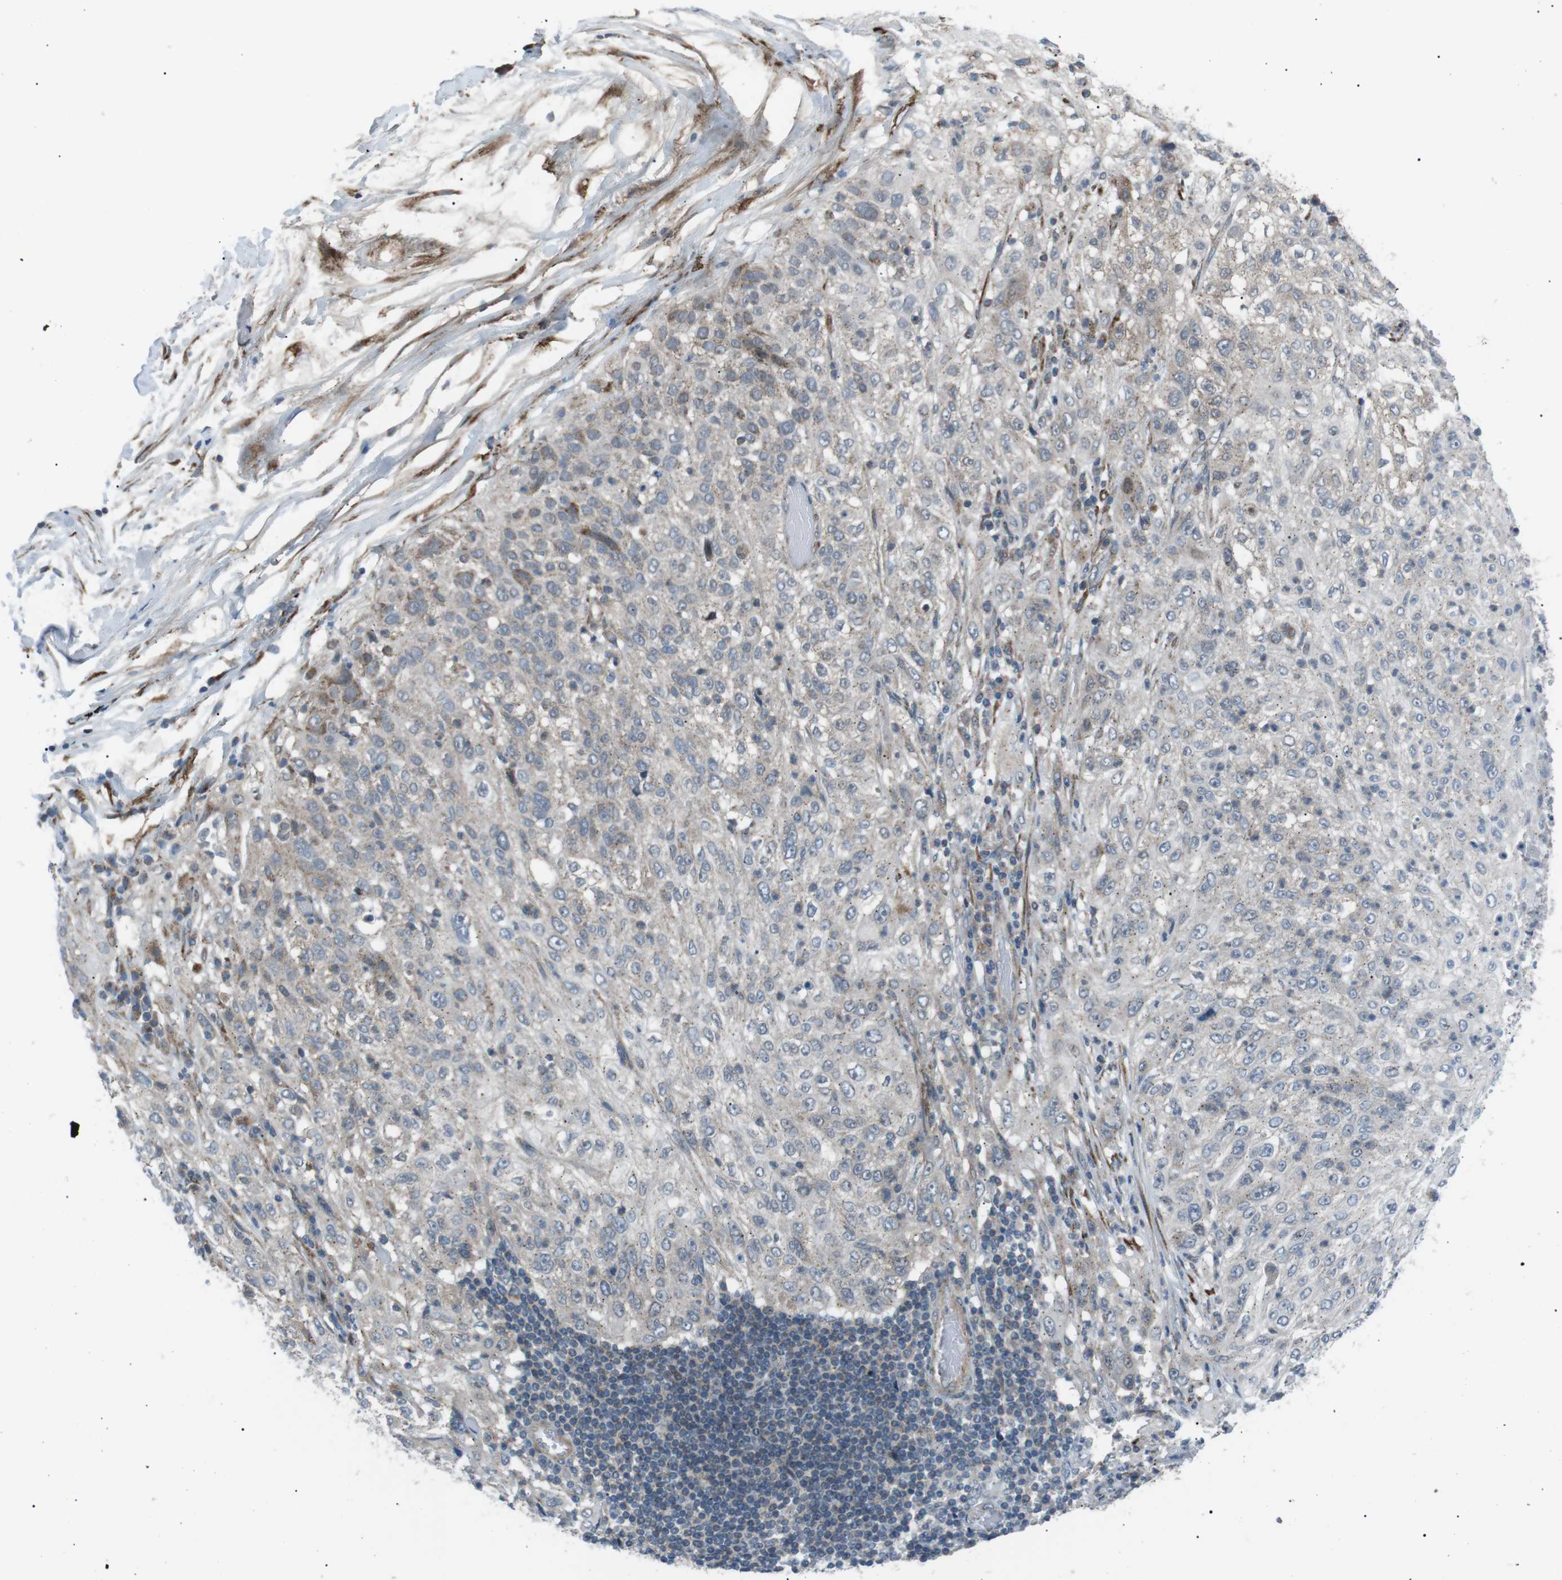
{"staining": {"intensity": "negative", "quantity": "none", "location": "none"}, "tissue": "lung cancer", "cell_type": "Tumor cells", "image_type": "cancer", "snomed": [{"axis": "morphology", "description": "Inflammation, NOS"}, {"axis": "morphology", "description": "Squamous cell carcinoma, NOS"}, {"axis": "topography", "description": "Lymph node"}, {"axis": "topography", "description": "Soft tissue"}, {"axis": "topography", "description": "Lung"}], "caption": "A high-resolution histopathology image shows immunohistochemistry (IHC) staining of lung cancer (squamous cell carcinoma), which displays no significant positivity in tumor cells.", "gene": "ARID5B", "patient": {"sex": "male", "age": 66}}